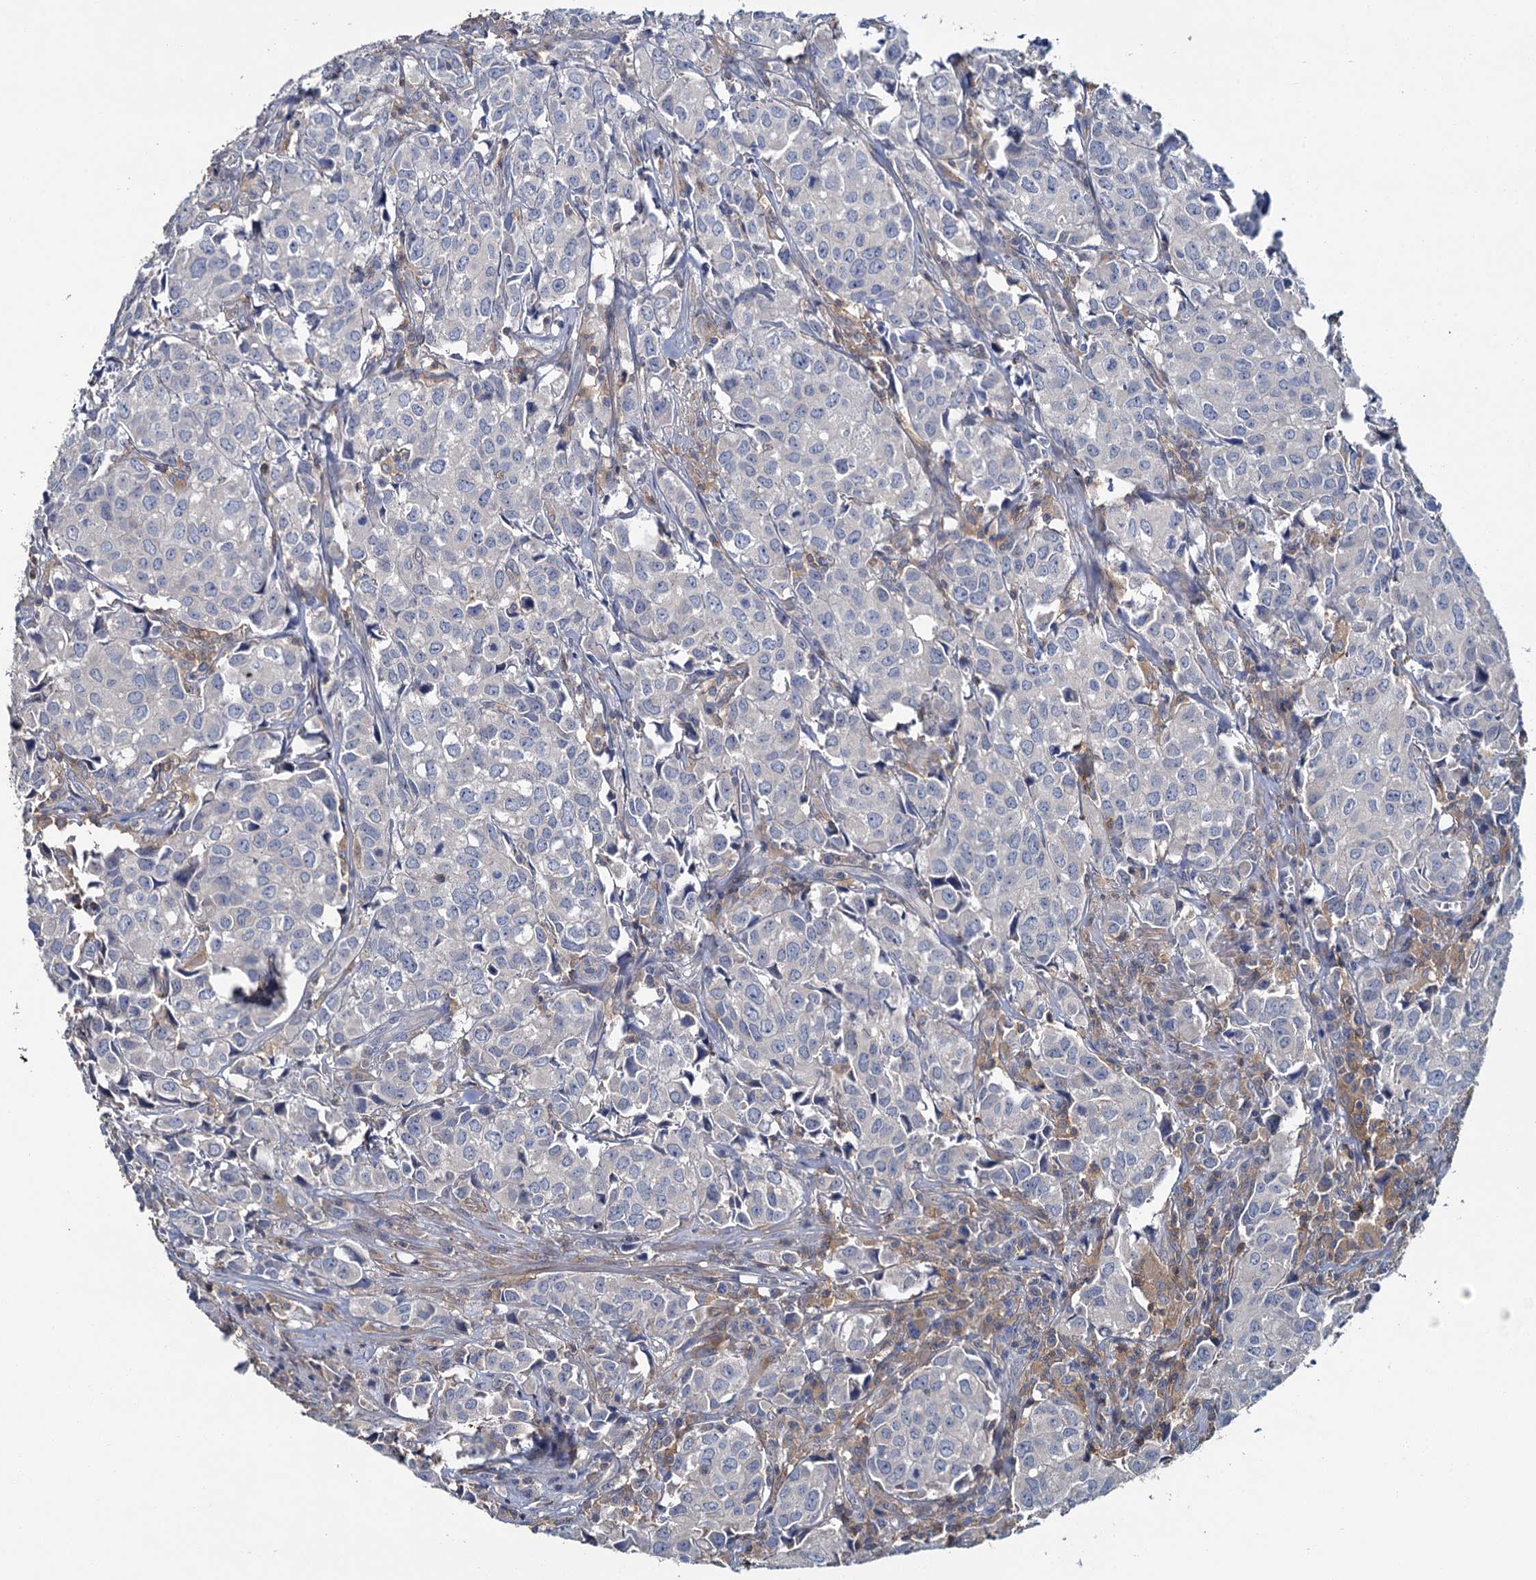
{"staining": {"intensity": "negative", "quantity": "none", "location": "none"}, "tissue": "urothelial cancer", "cell_type": "Tumor cells", "image_type": "cancer", "snomed": [{"axis": "morphology", "description": "Urothelial carcinoma, High grade"}, {"axis": "topography", "description": "Urinary bladder"}], "caption": "This is an immunohistochemistry micrograph of urothelial carcinoma (high-grade). There is no expression in tumor cells.", "gene": "FGFR2", "patient": {"sex": "female", "age": 75}}